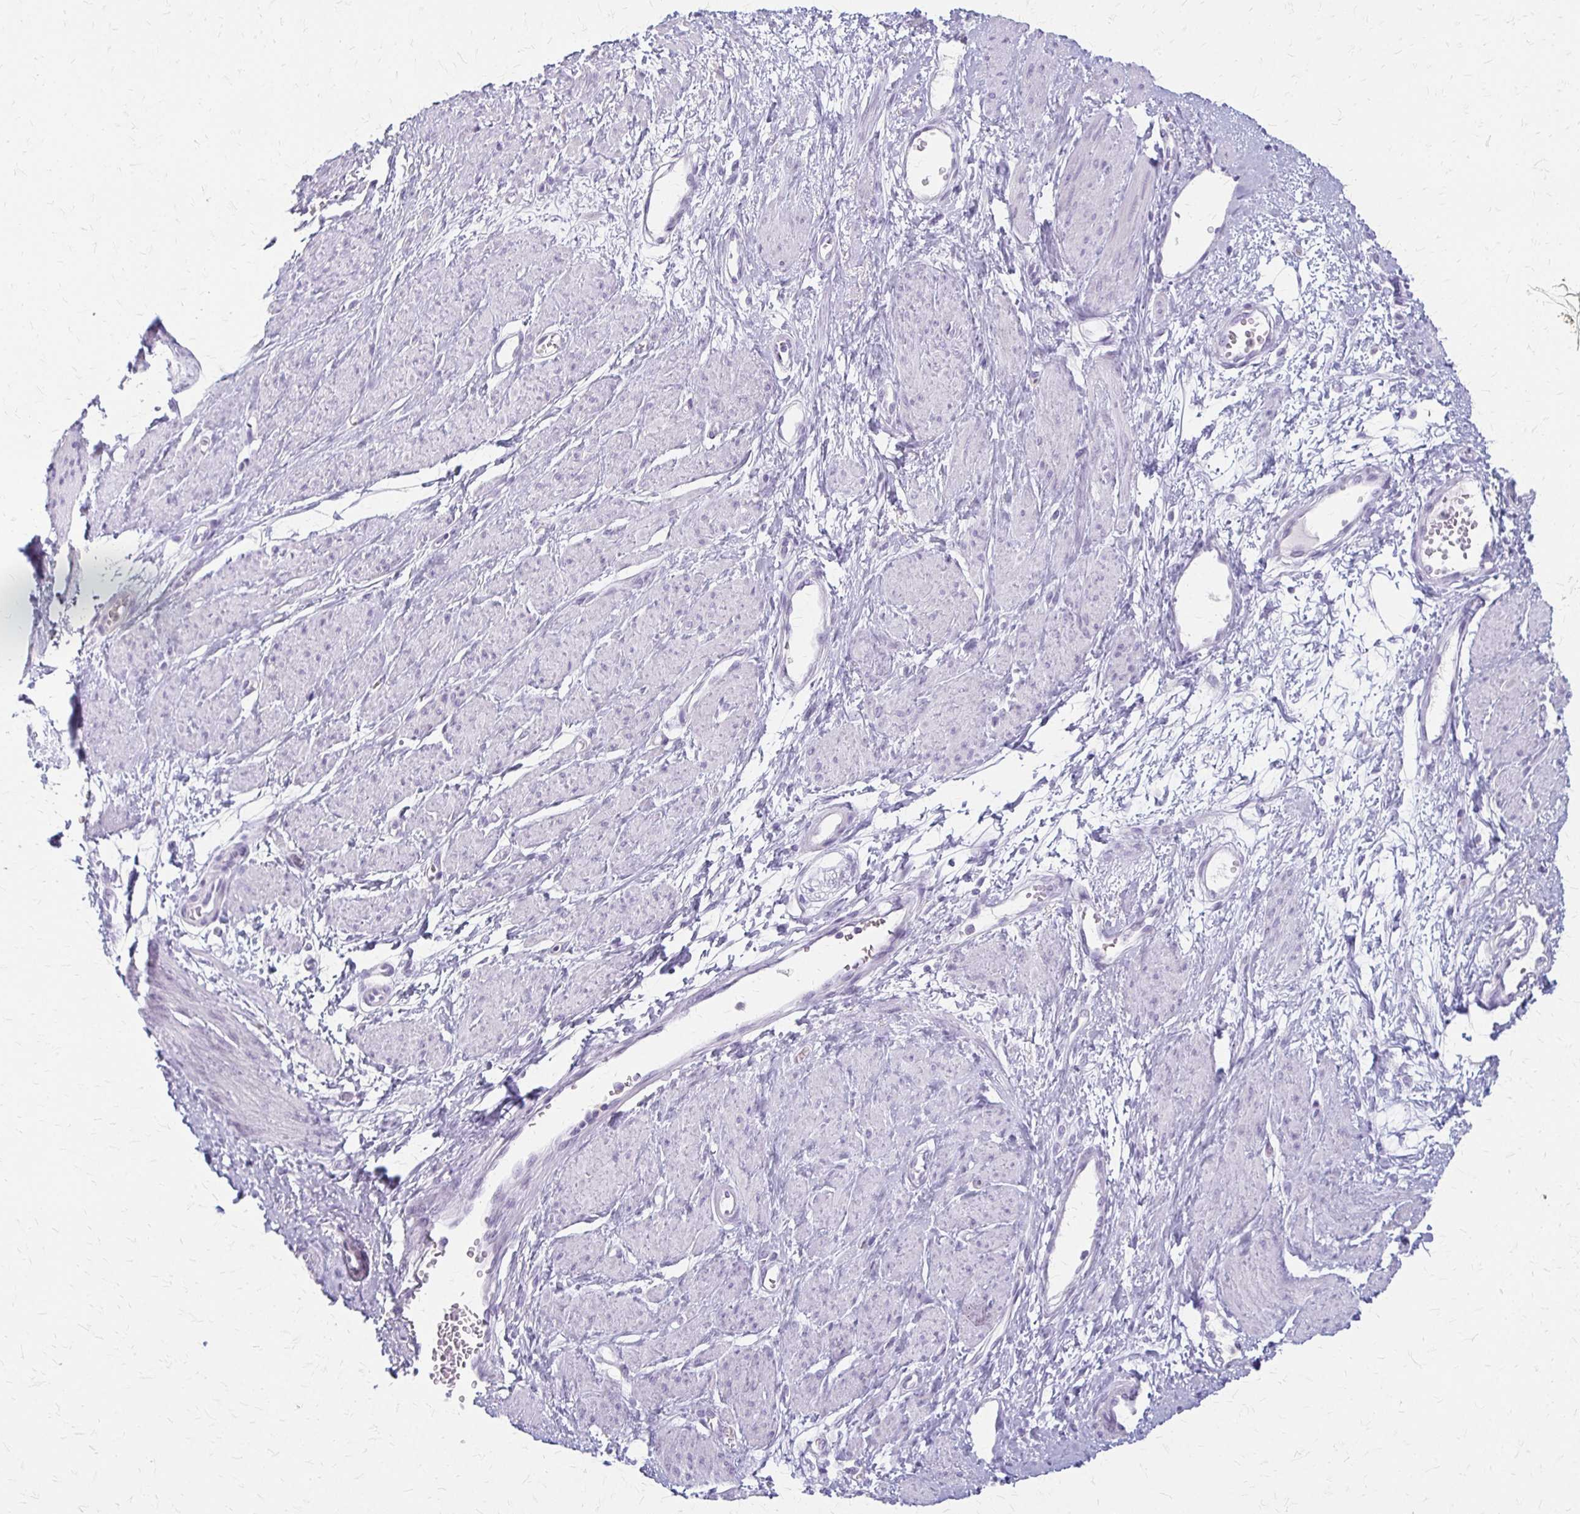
{"staining": {"intensity": "negative", "quantity": "none", "location": "none"}, "tissue": "smooth muscle", "cell_type": "Smooth muscle cells", "image_type": "normal", "snomed": [{"axis": "morphology", "description": "Normal tissue, NOS"}, {"axis": "topography", "description": "Smooth muscle"}, {"axis": "topography", "description": "Uterus"}], "caption": "Immunohistochemistry of normal human smooth muscle displays no positivity in smooth muscle cells.", "gene": "ACP5", "patient": {"sex": "female", "age": 39}}